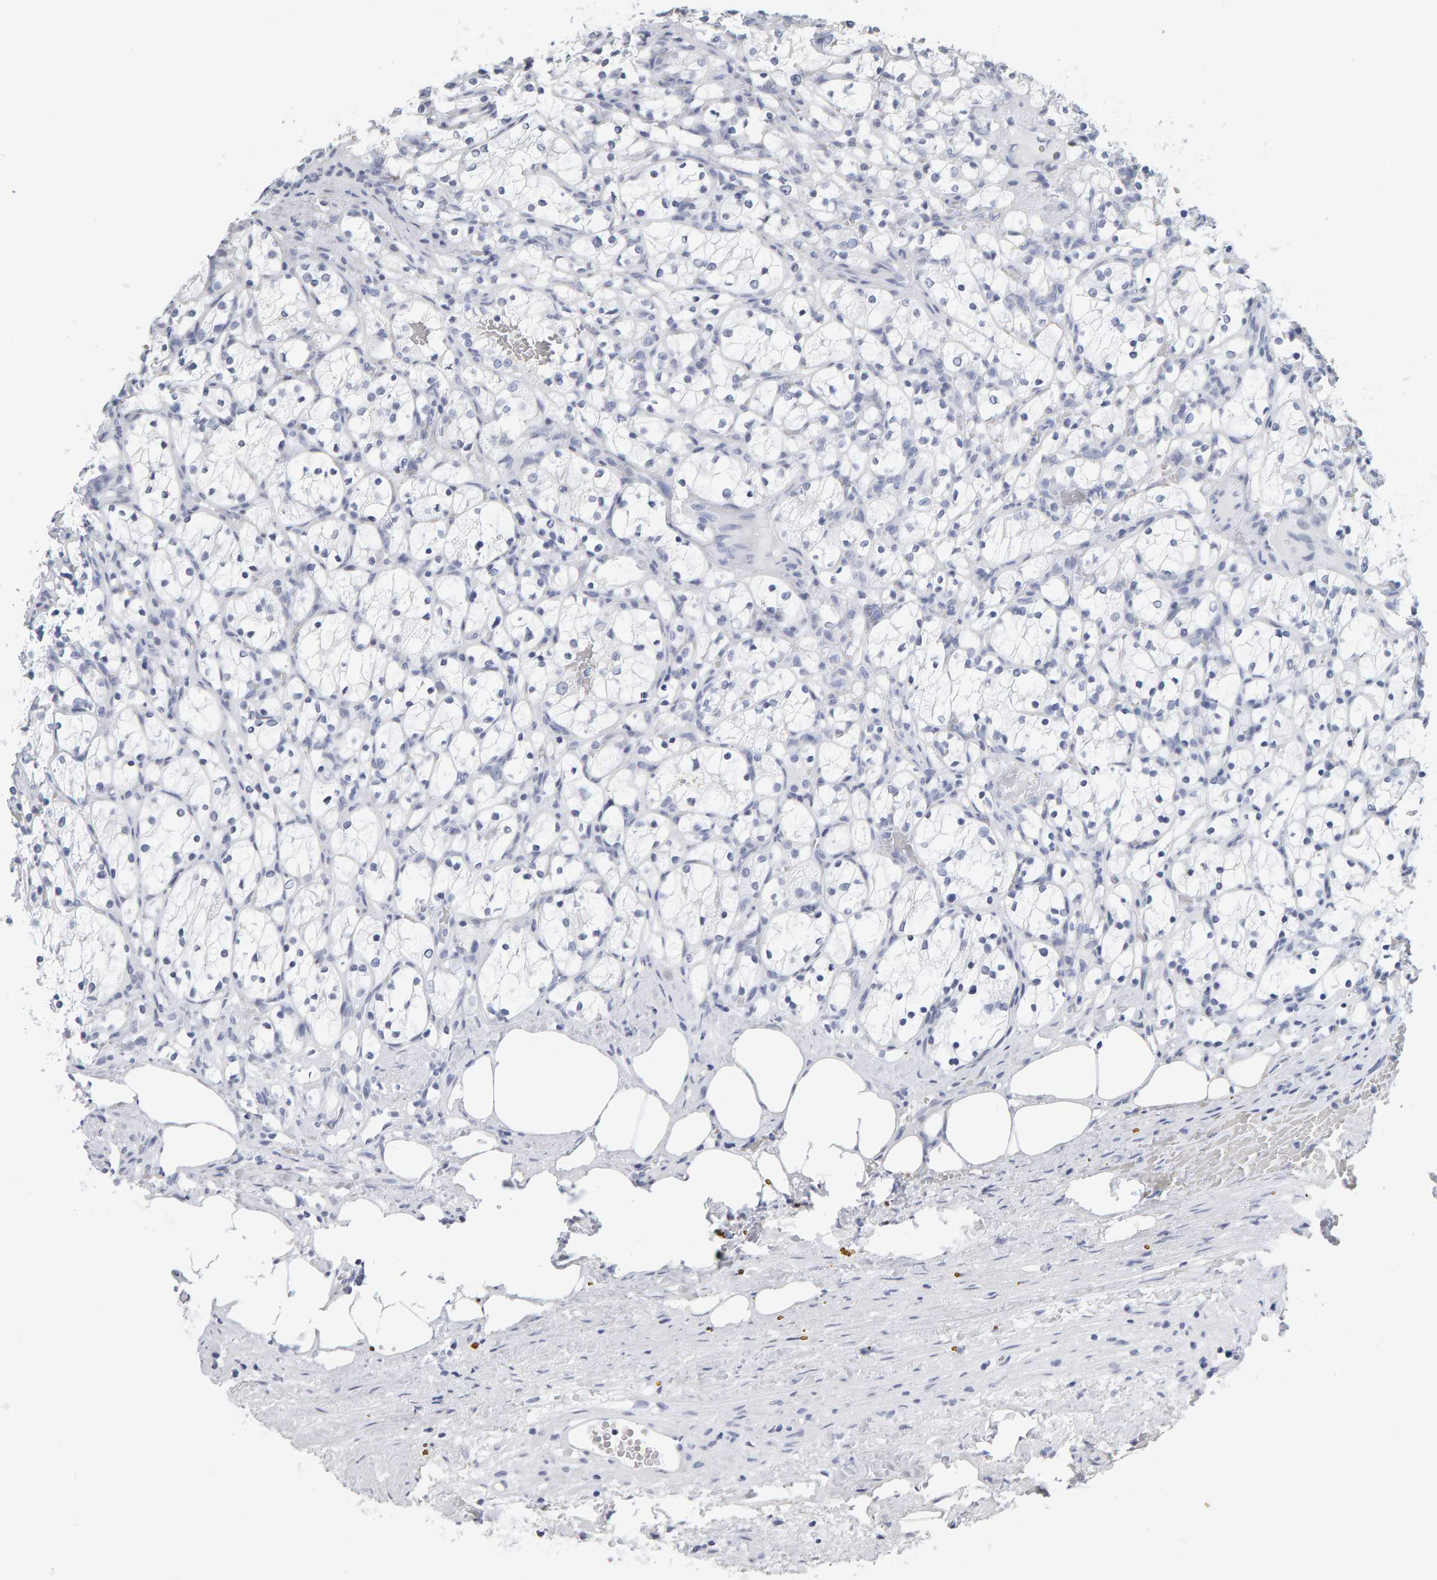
{"staining": {"intensity": "negative", "quantity": "none", "location": "none"}, "tissue": "renal cancer", "cell_type": "Tumor cells", "image_type": "cancer", "snomed": [{"axis": "morphology", "description": "Adenocarcinoma, NOS"}, {"axis": "topography", "description": "Kidney"}], "caption": "Immunohistochemistry (IHC) photomicrograph of neoplastic tissue: human renal cancer (adenocarcinoma) stained with DAB (3,3'-diaminobenzidine) displays no significant protein expression in tumor cells. (Immunohistochemistry (IHC), brightfield microscopy, high magnification).", "gene": "SPACA3", "patient": {"sex": "female", "age": 69}}